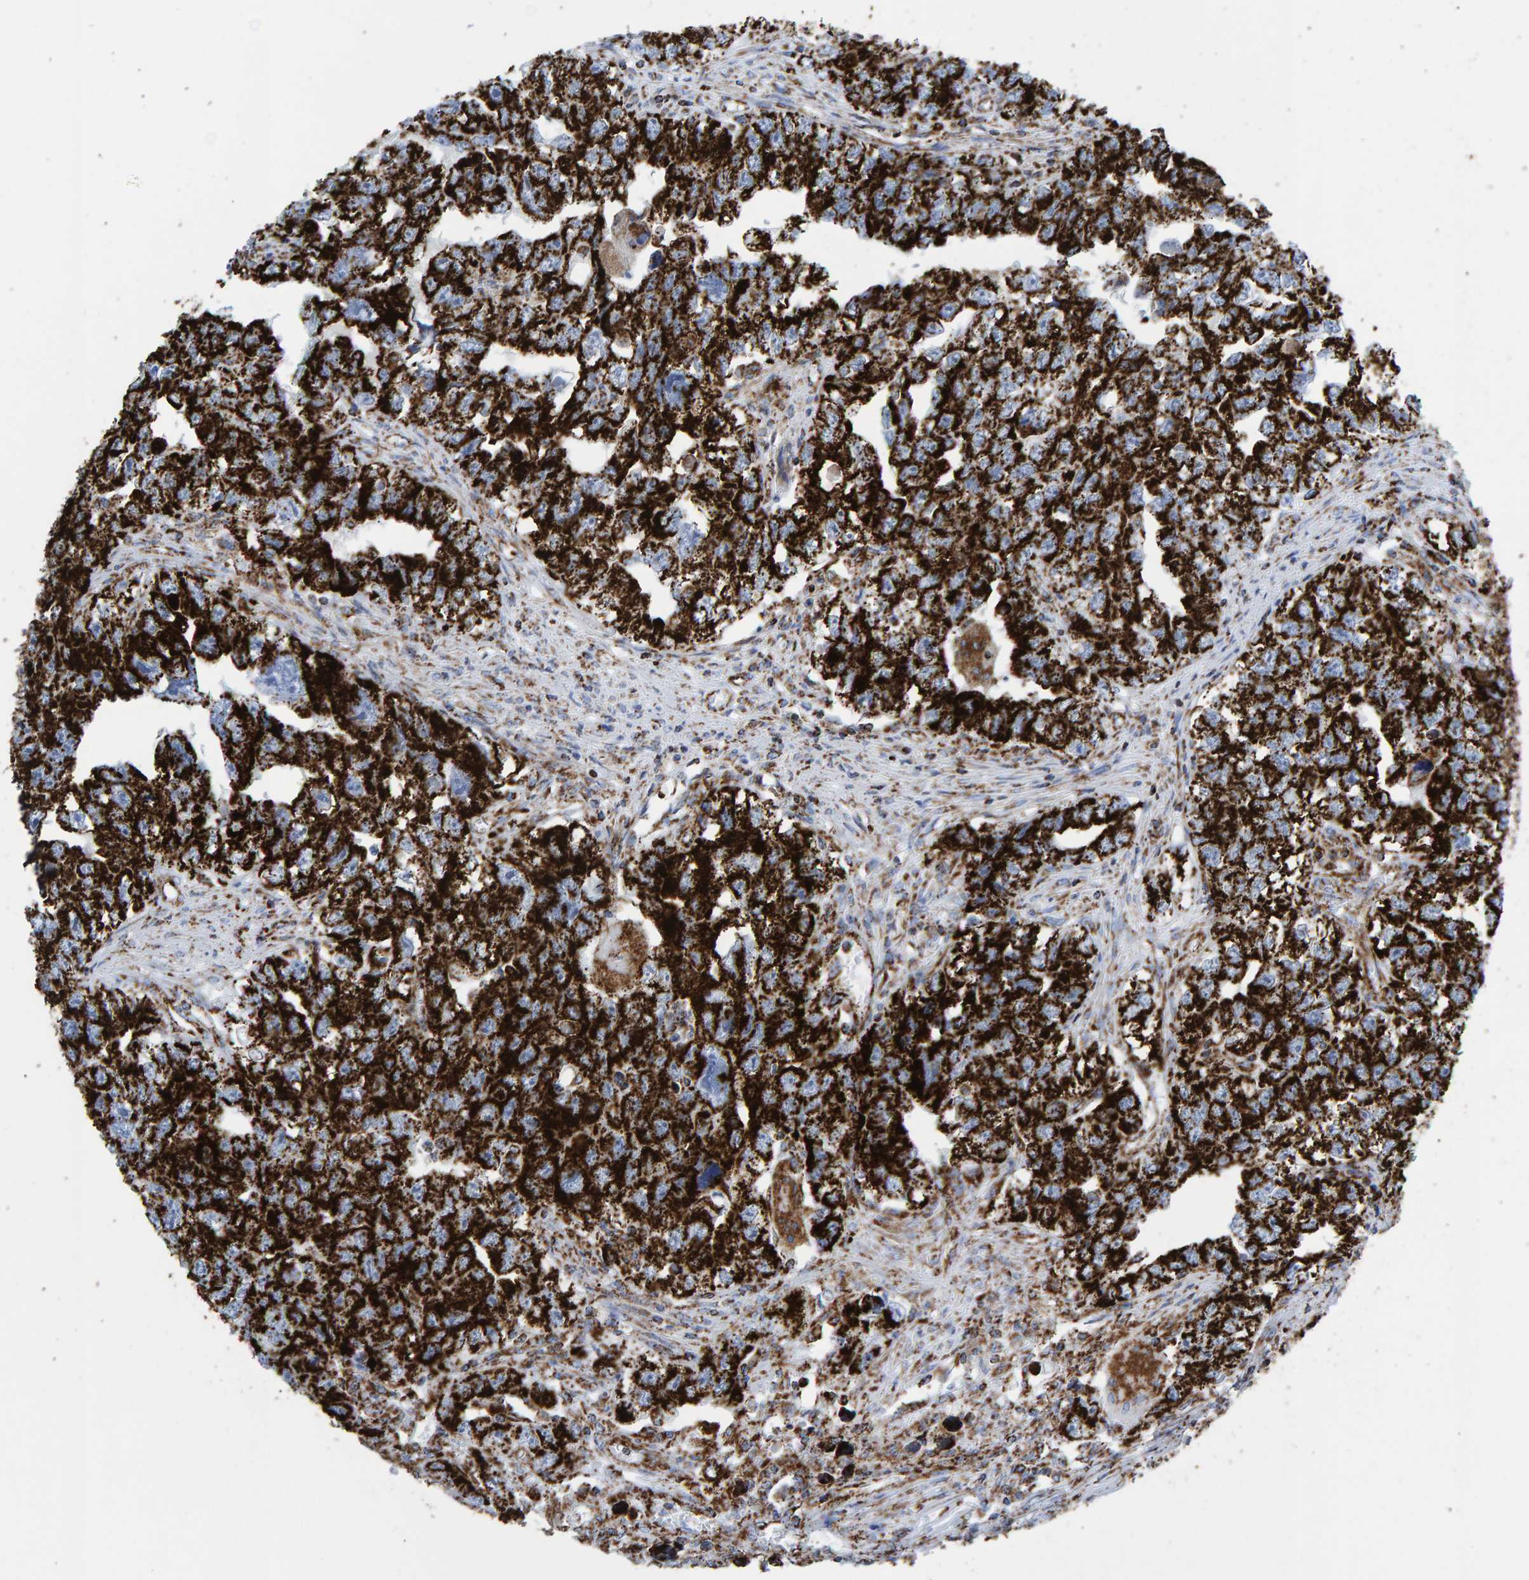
{"staining": {"intensity": "strong", "quantity": ">75%", "location": "cytoplasmic/membranous"}, "tissue": "testis cancer", "cell_type": "Tumor cells", "image_type": "cancer", "snomed": [{"axis": "morphology", "description": "Seminoma, NOS"}, {"axis": "morphology", "description": "Carcinoma, Embryonal, NOS"}, {"axis": "topography", "description": "Testis"}], "caption": "Testis seminoma stained for a protein demonstrates strong cytoplasmic/membranous positivity in tumor cells.", "gene": "ENSG00000262660", "patient": {"sex": "male", "age": 43}}